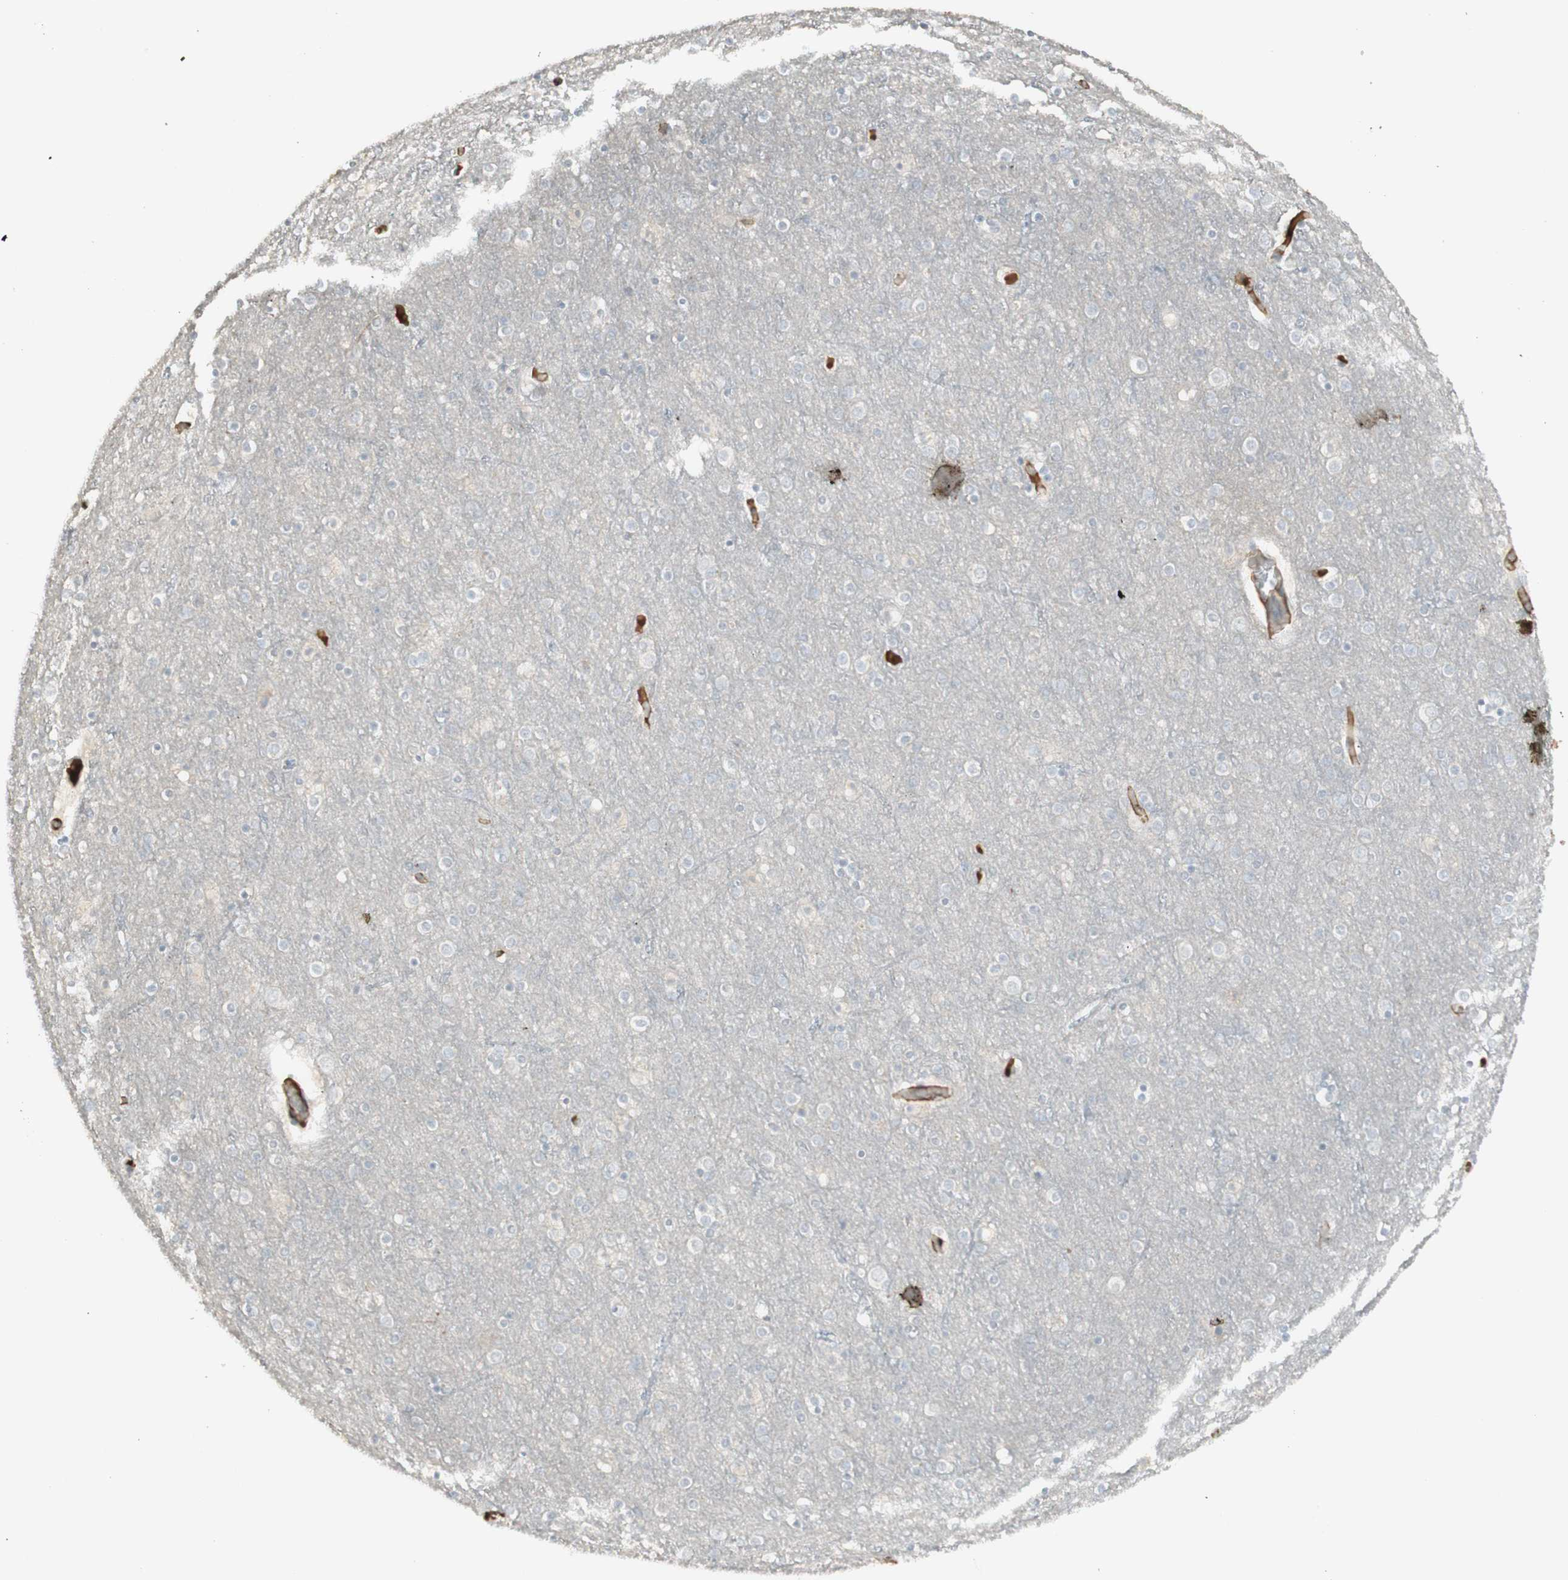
{"staining": {"intensity": "negative", "quantity": "none", "location": "none"}, "tissue": "cerebral cortex", "cell_type": "Endothelial cells", "image_type": "normal", "snomed": [{"axis": "morphology", "description": "Normal tissue, NOS"}, {"axis": "topography", "description": "Cerebral cortex"}], "caption": "This is an immunohistochemistry (IHC) photomicrograph of unremarkable cerebral cortex. There is no positivity in endothelial cells.", "gene": "IFNG", "patient": {"sex": "female", "age": 54}}